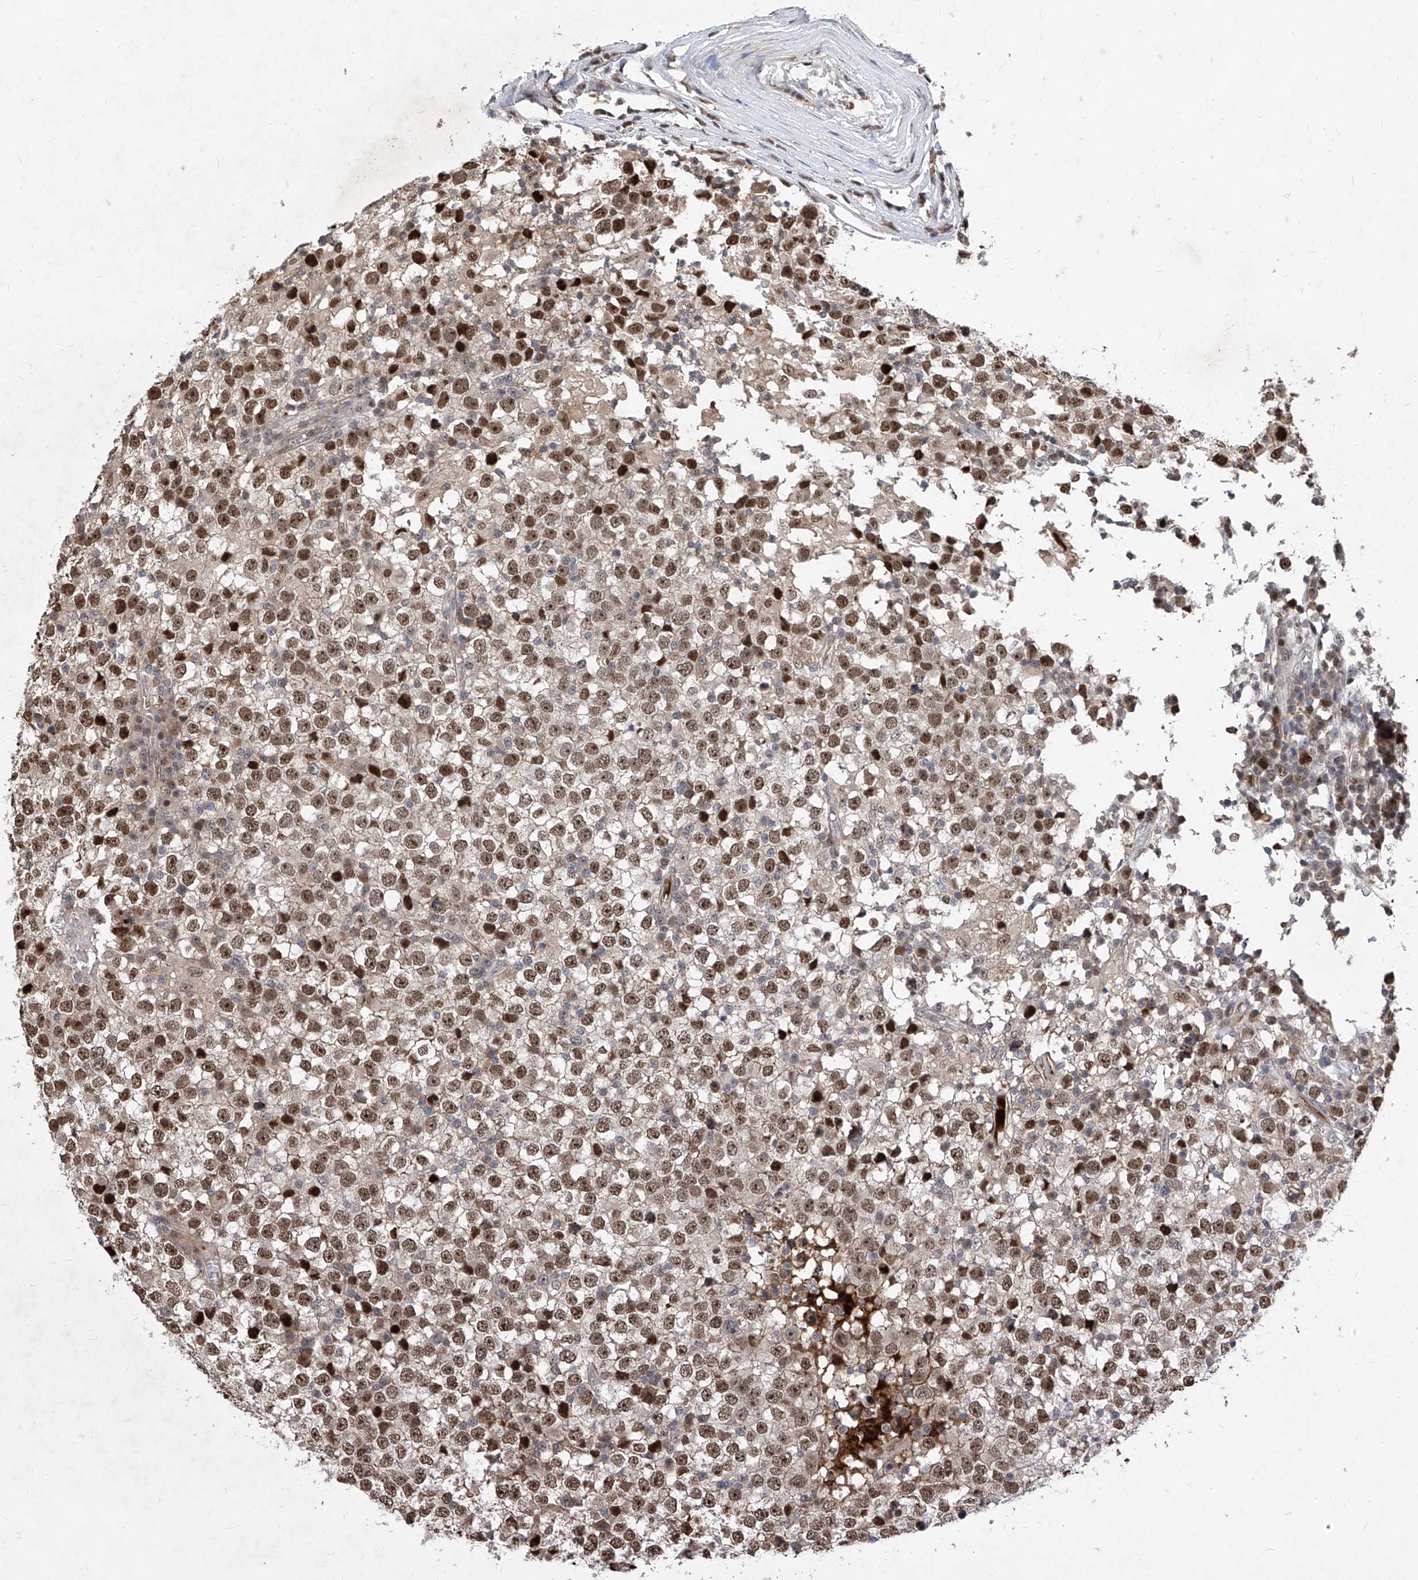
{"staining": {"intensity": "moderate", "quantity": ">75%", "location": "nuclear"}, "tissue": "testis cancer", "cell_type": "Tumor cells", "image_type": "cancer", "snomed": [{"axis": "morphology", "description": "Seminoma, NOS"}, {"axis": "topography", "description": "Testis"}], "caption": "This histopathology image reveals testis seminoma stained with immunohistochemistry (IHC) to label a protein in brown. The nuclear of tumor cells show moderate positivity for the protein. Nuclei are counter-stained blue.", "gene": "LGR4", "patient": {"sex": "male", "age": 65}}